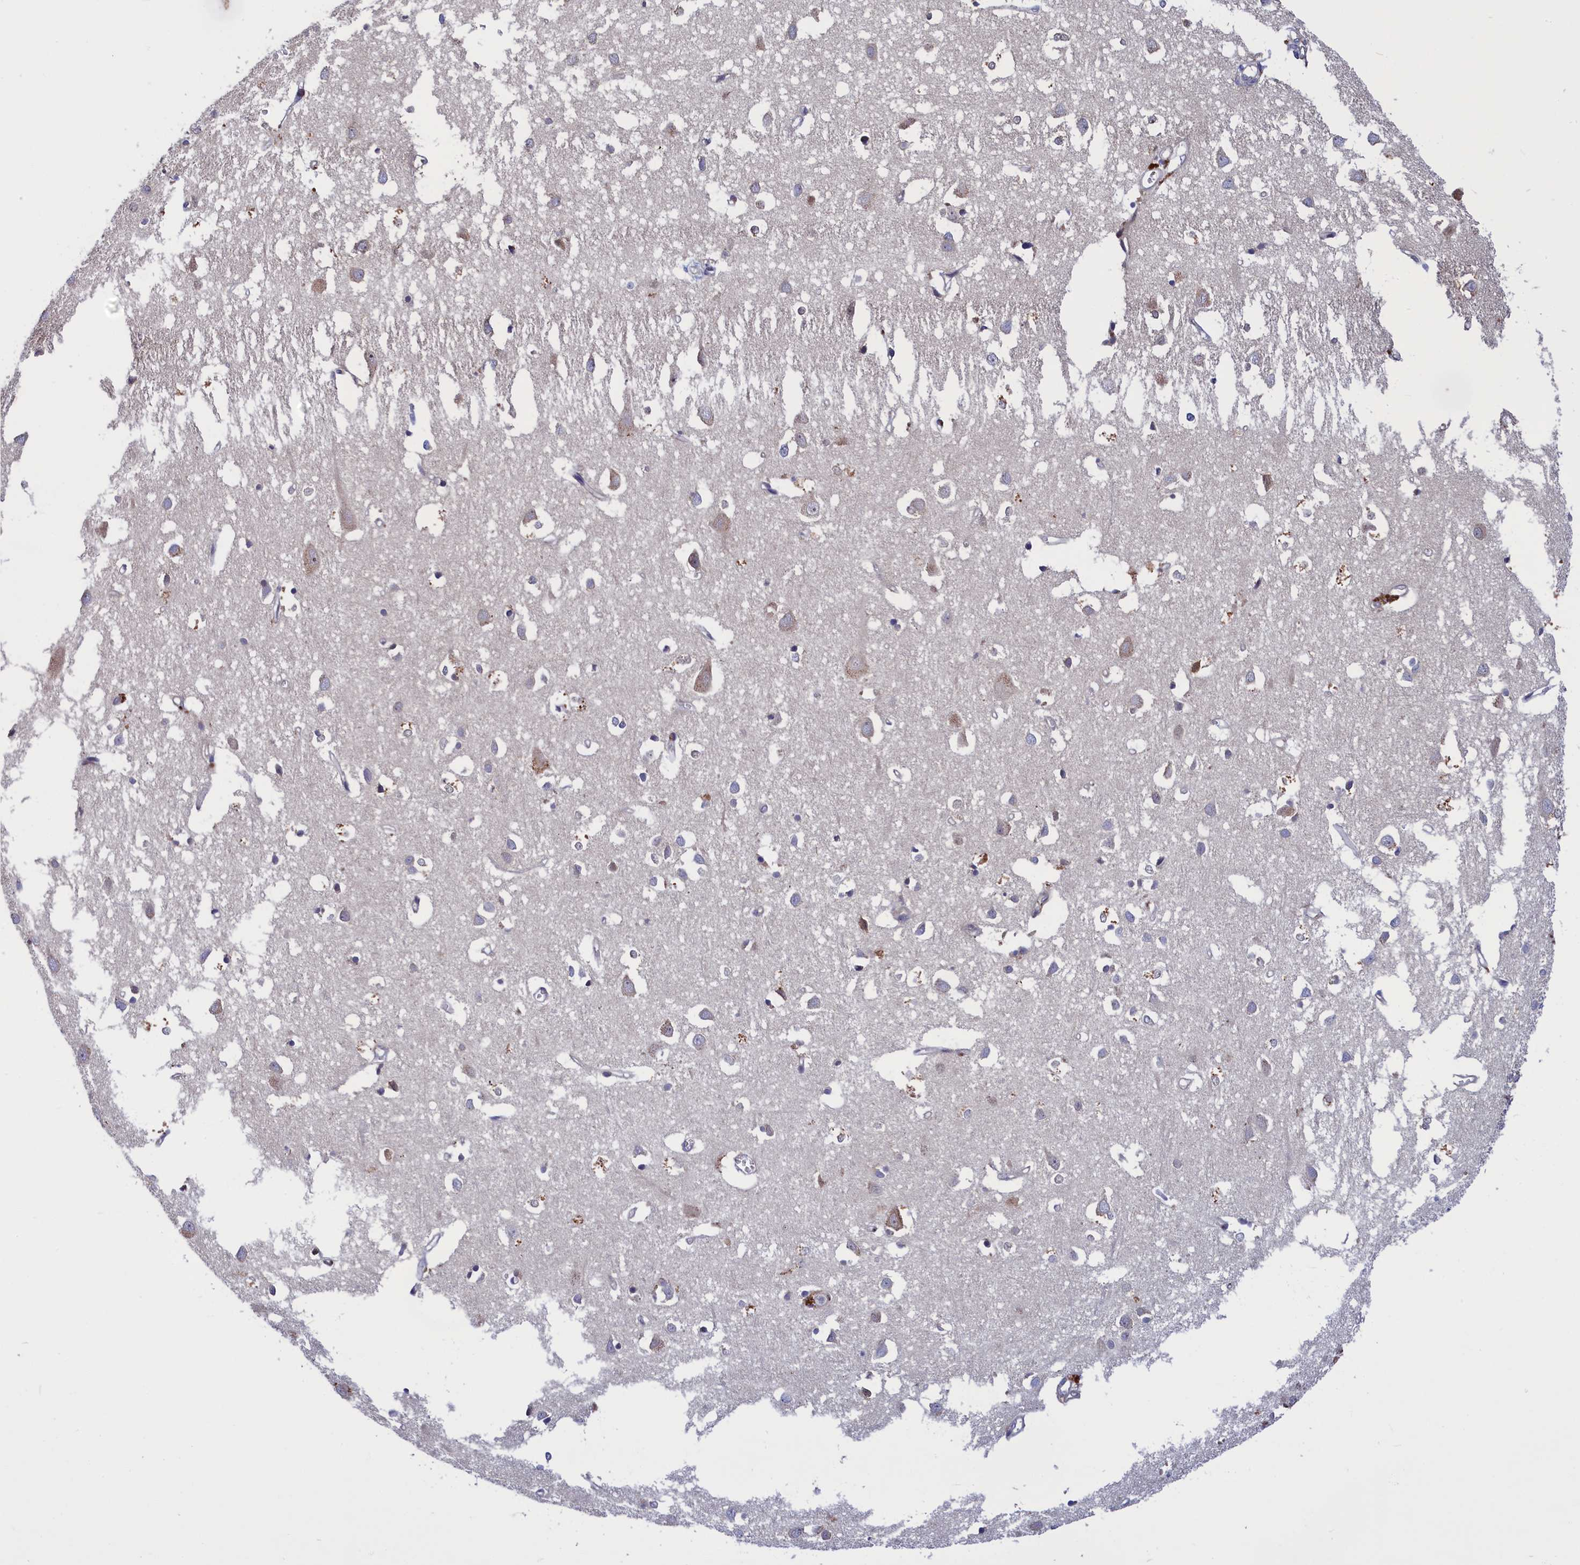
{"staining": {"intensity": "negative", "quantity": "none", "location": "none"}, "tissue": "cerebral cortex", "cell_type": "Endothelial cells", "image_type": "normal", "snomed": [{"axis": "morphology", "description": "Normal tissue, NOS"}, {"axis": "topography", "description": "Cerebral cortex"}], "caption": "Image shows no significant protein positivity in endothelial cells of benign cerebral cortex.", "gene": "CRACD", "patient": {"sex": "female", "age": 64}}